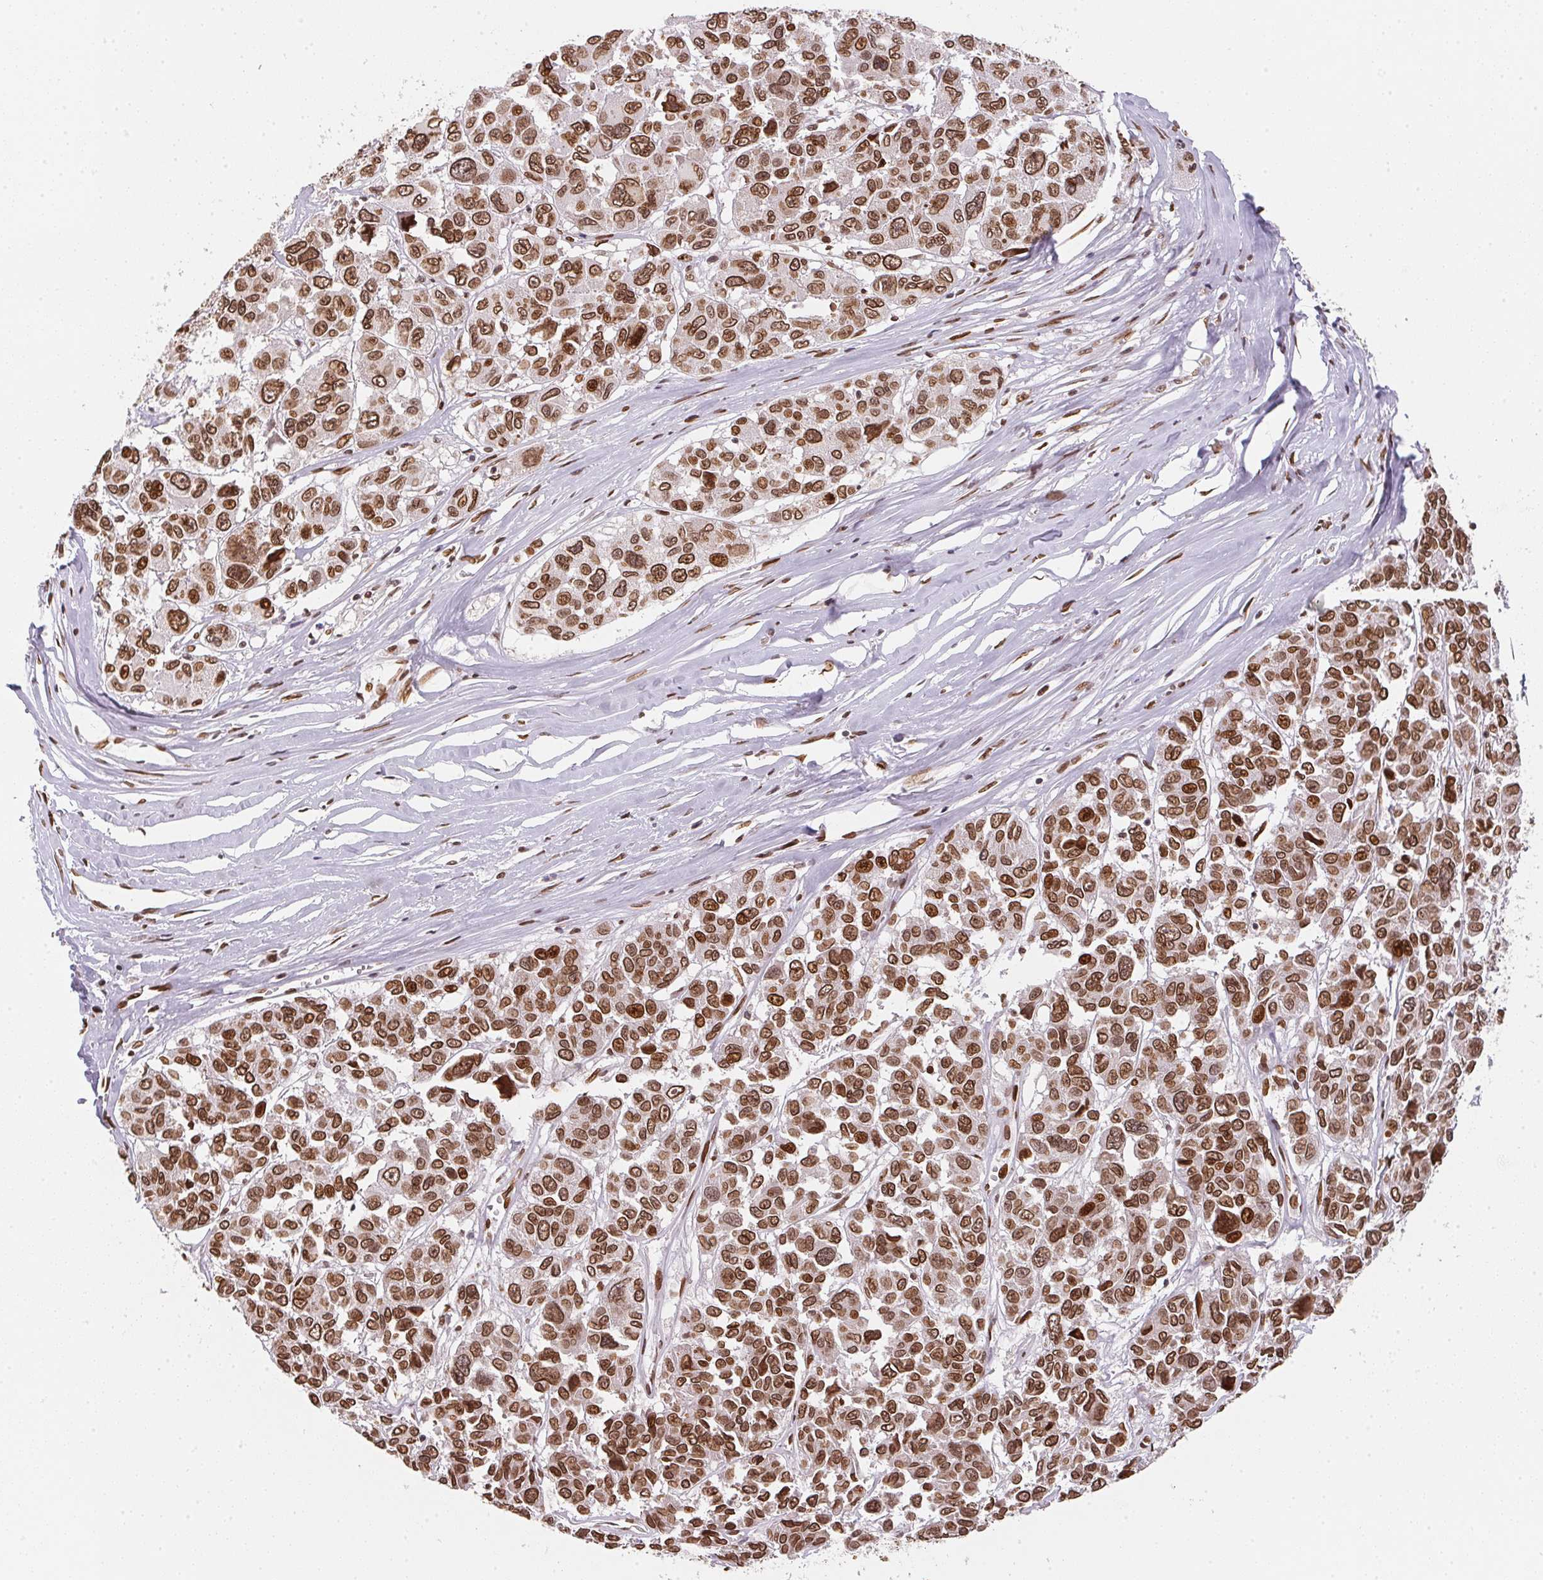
{"staining": {"intensity": "strong", "quantity": ">75%", "location": "cytoplasmic/membranous,nuclear"}, "tissue": "melanoma", "cell_type": "Tumor cells", "image_type": "cancer", "snomed": [{"axis": "morphology", "description": "Malignant melanoma, NOS"}, {"axis": "topography", "description": "Skin"}], "caption": "Strong cytoplasmic/membranous and nuclear protein positivity is appreciated in about >75% of tumor cells in melanoma. Nuclei are stained in blue.", "gene": "SAP30BP", "patient": {"sex": "female", "age": 66}}